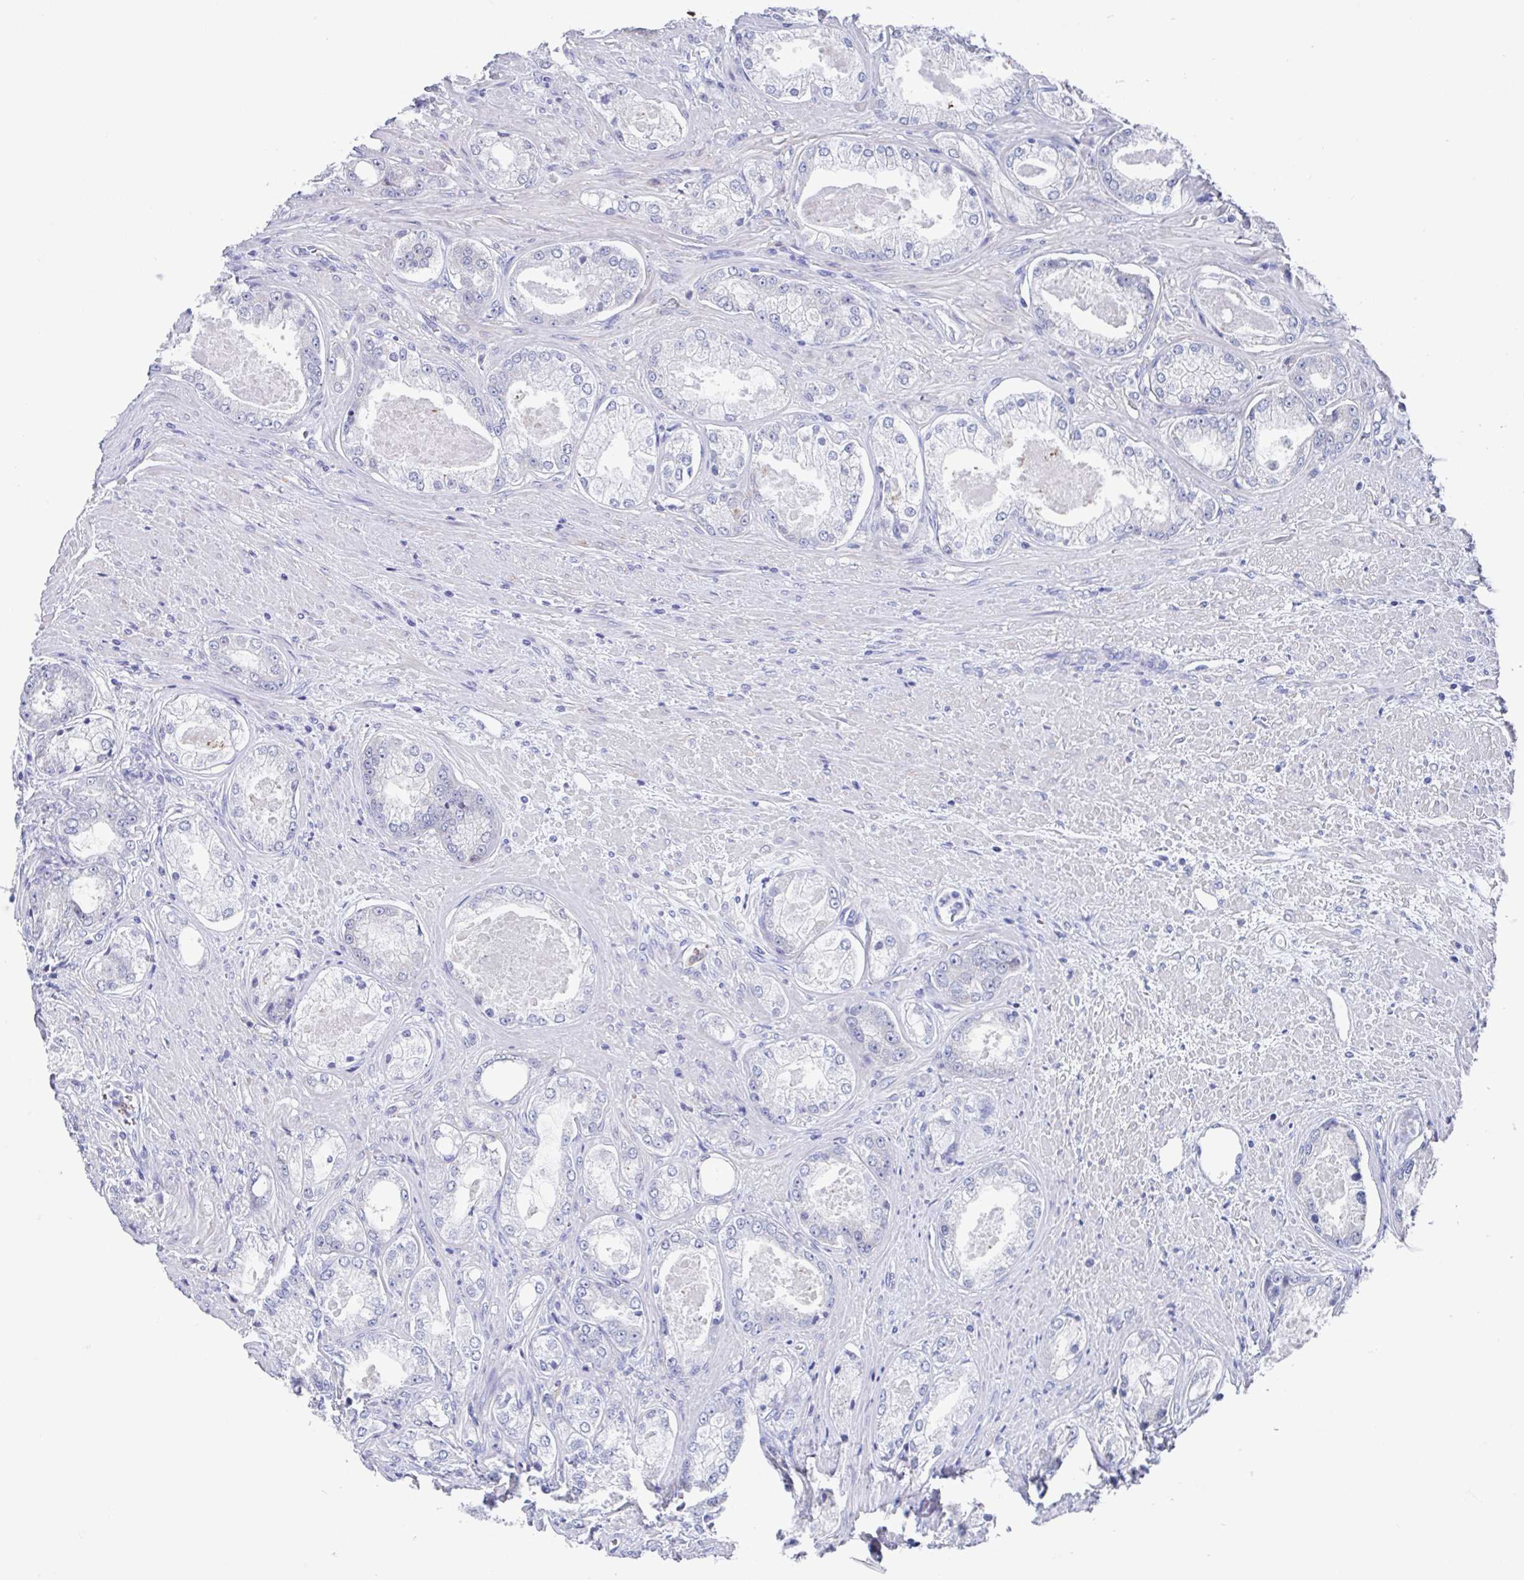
{"staining": {"intensity": "negative", "quantity": "none", "location": "none"}, "tissue": "prostate cancer", "cell_type": "Tumor cells", "image_type": "cancer", "snomed": [{"axis": "morphology", "description": "Adenocarcinoma, Low grade"}, {"axis": "topography", "description": "Prostate"}], "caption": "Tumor cells show no significant protein positivity in adenocarcinoma (low-grade) (prostate).", "gene": "FCGR3A", "patient": {"sex": "male", "age": 68}}